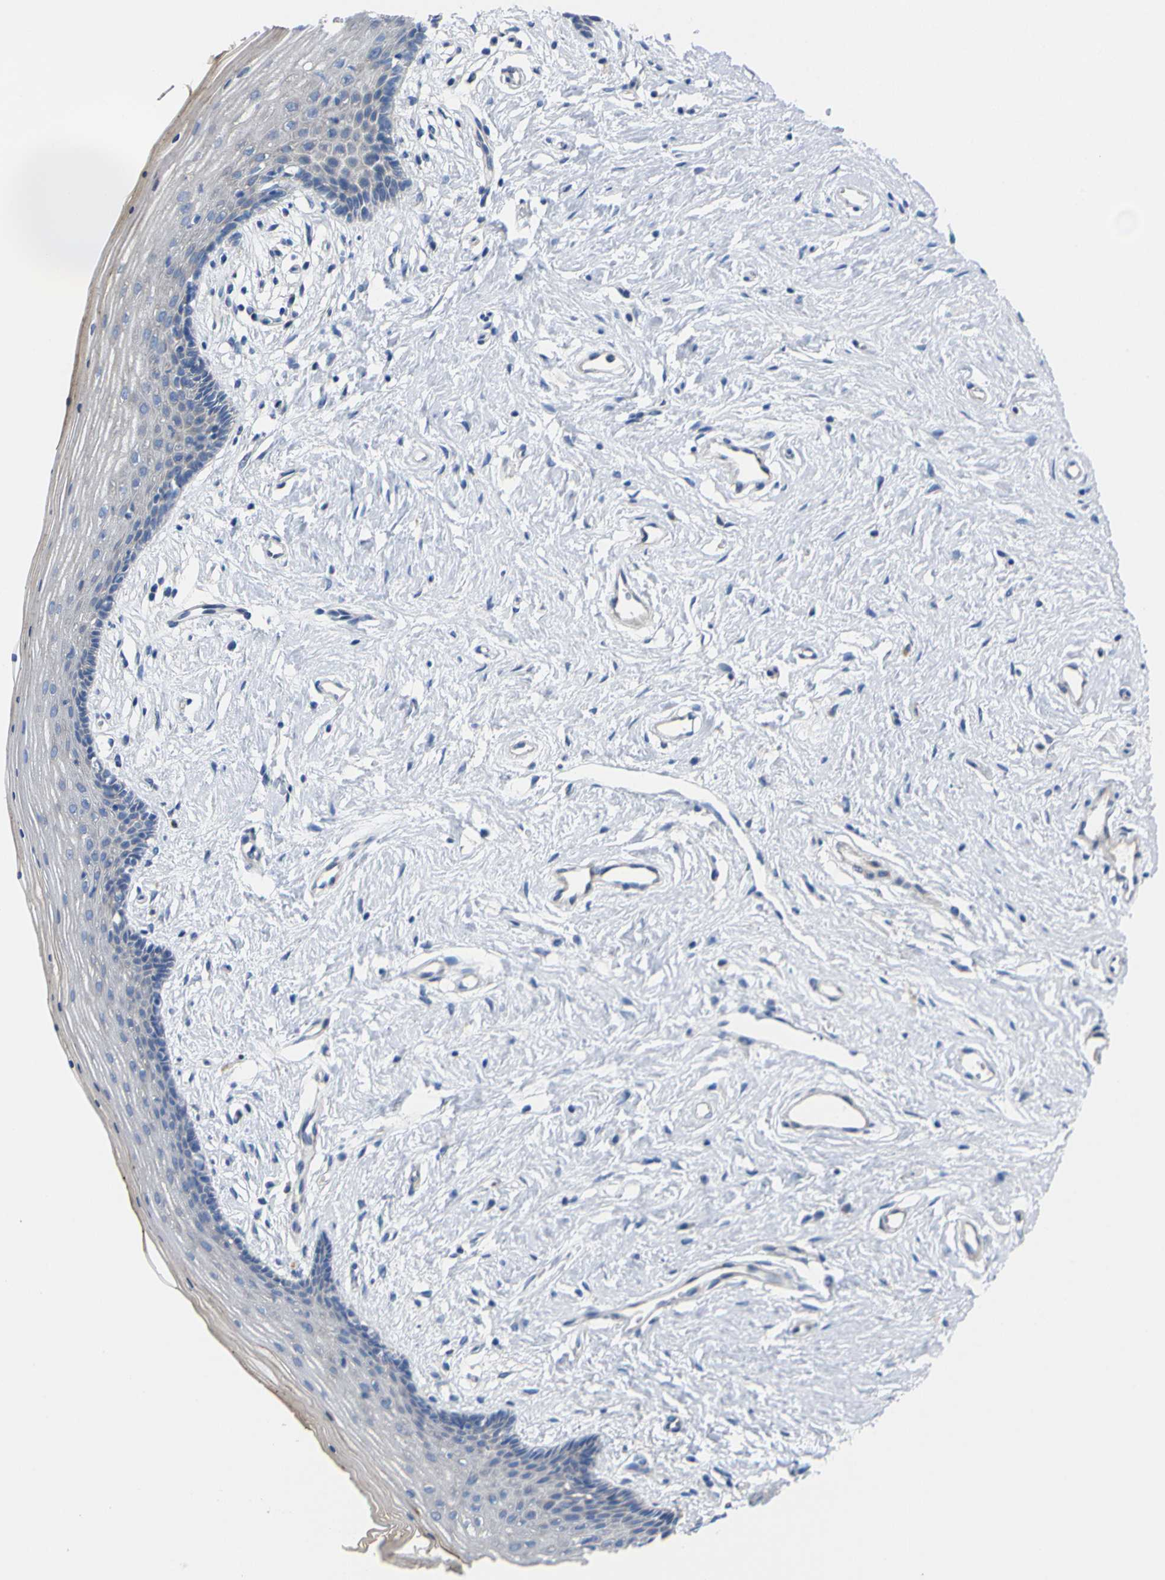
{"staining": {"intensity": "weak", "quantity": "25%-75%", "location": "cytoplasmic/membranous"}, "tissue": "vagina", "cell_type": "Squamous epithelial cells", "image_type": "normal", "snomed": [{"axis": "morphology", "description": "Normal tissue, NOS"}, {"axis": "topography", "description": "Vagina"}], "caption": "A brown stain labels weak cytoplasmic/membranous positivity of a protein in squamous epithelial cells of unremarkable human vagina. (Brightfield microscopy of DAB IHC at high magnification).", "gene": "USH1C", "patient": {"sex": "female", "age": 44}}